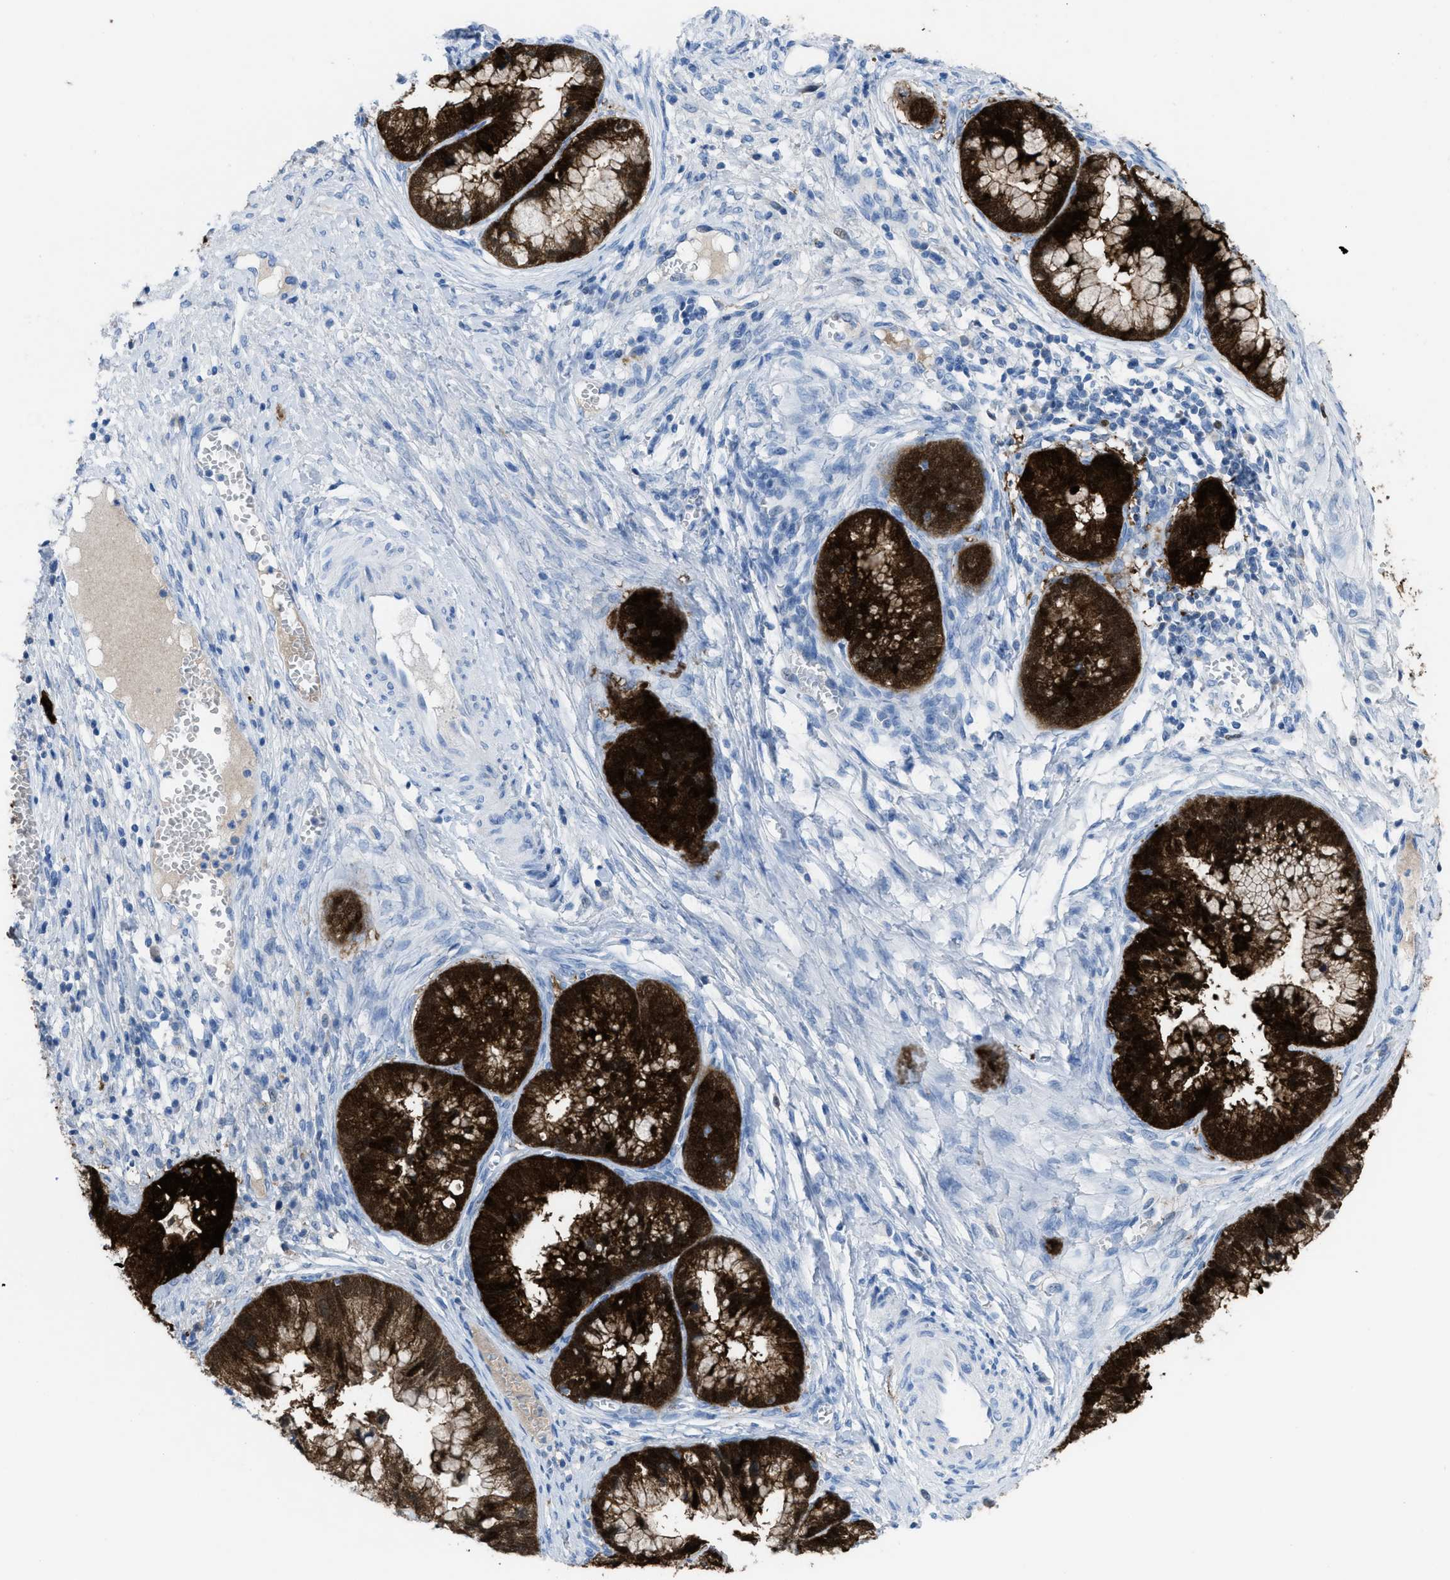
{"staining": {"intensity": "strong", "quantity": ">75%", "location": "cytoplasmic/membranous,nuclear"}, "tissue": "cervical cancer", "cell_type": "Tumor cells", "image_type": "cancer", "snomed": [{"axis": "morphology", "description": "Adenocarcinoma, NOS"}, {"axis": "topography", "description": "Cervix"}], "caption": "High-magnification brightfield microscopy of cervical adenocarcinoma stained with DAB (3,3'-diaminobenzidine) (brown) and counterstained with hematoxylin (blue). tumor cells exhibit strong cytoplasmic/membranous and nuclear positivity is identified in approximately>75% of cells. The staining was performed using DAB, with brown indicating positive protein expression. Nuclei are stained blue with hematoxylin.", "gene": "CDKN2A", "patient": {"sex": "female", "age": 44}}